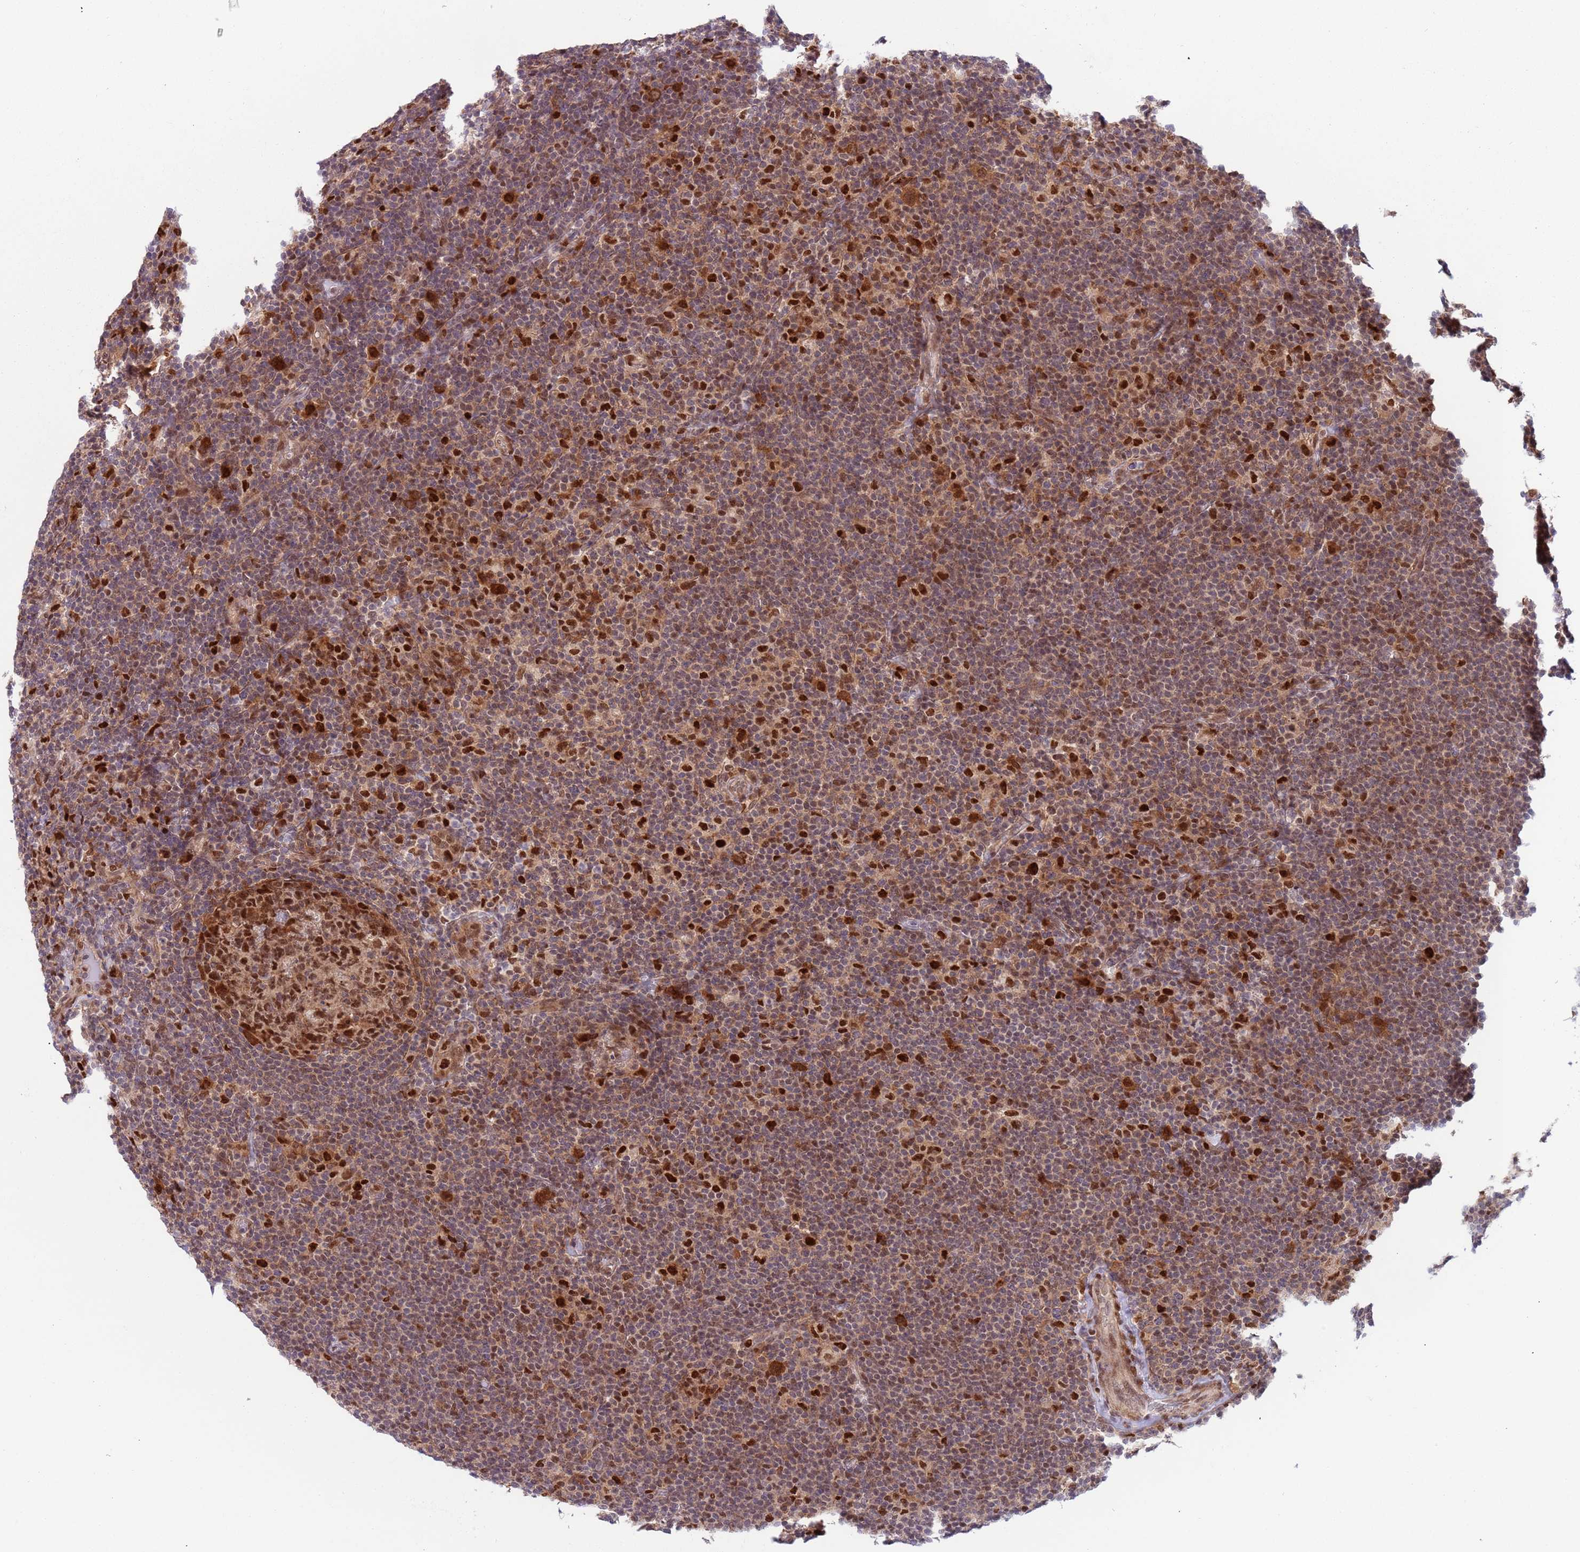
{"staining": {"intensity": "strong", "quantity": ">75%", "location": "cytoplasmic/membranous,nuclear"}, "tissue": "lymphoma", "cell_type": "Tumor cells", "image_type": "cancer", "snomed": [{"axis": "morphology", "description": "Hodgkin's disease, NOS"}, {"axis": "topography", "description": "Lymph node"}], "caption": "Strong cytoplasmic/membranous and nuclear protein positivity is present in approximately >75% of tumor cells in lymphoma.", "gene": "RMND5B", "patient": {"sex": "female", "age": 57}}